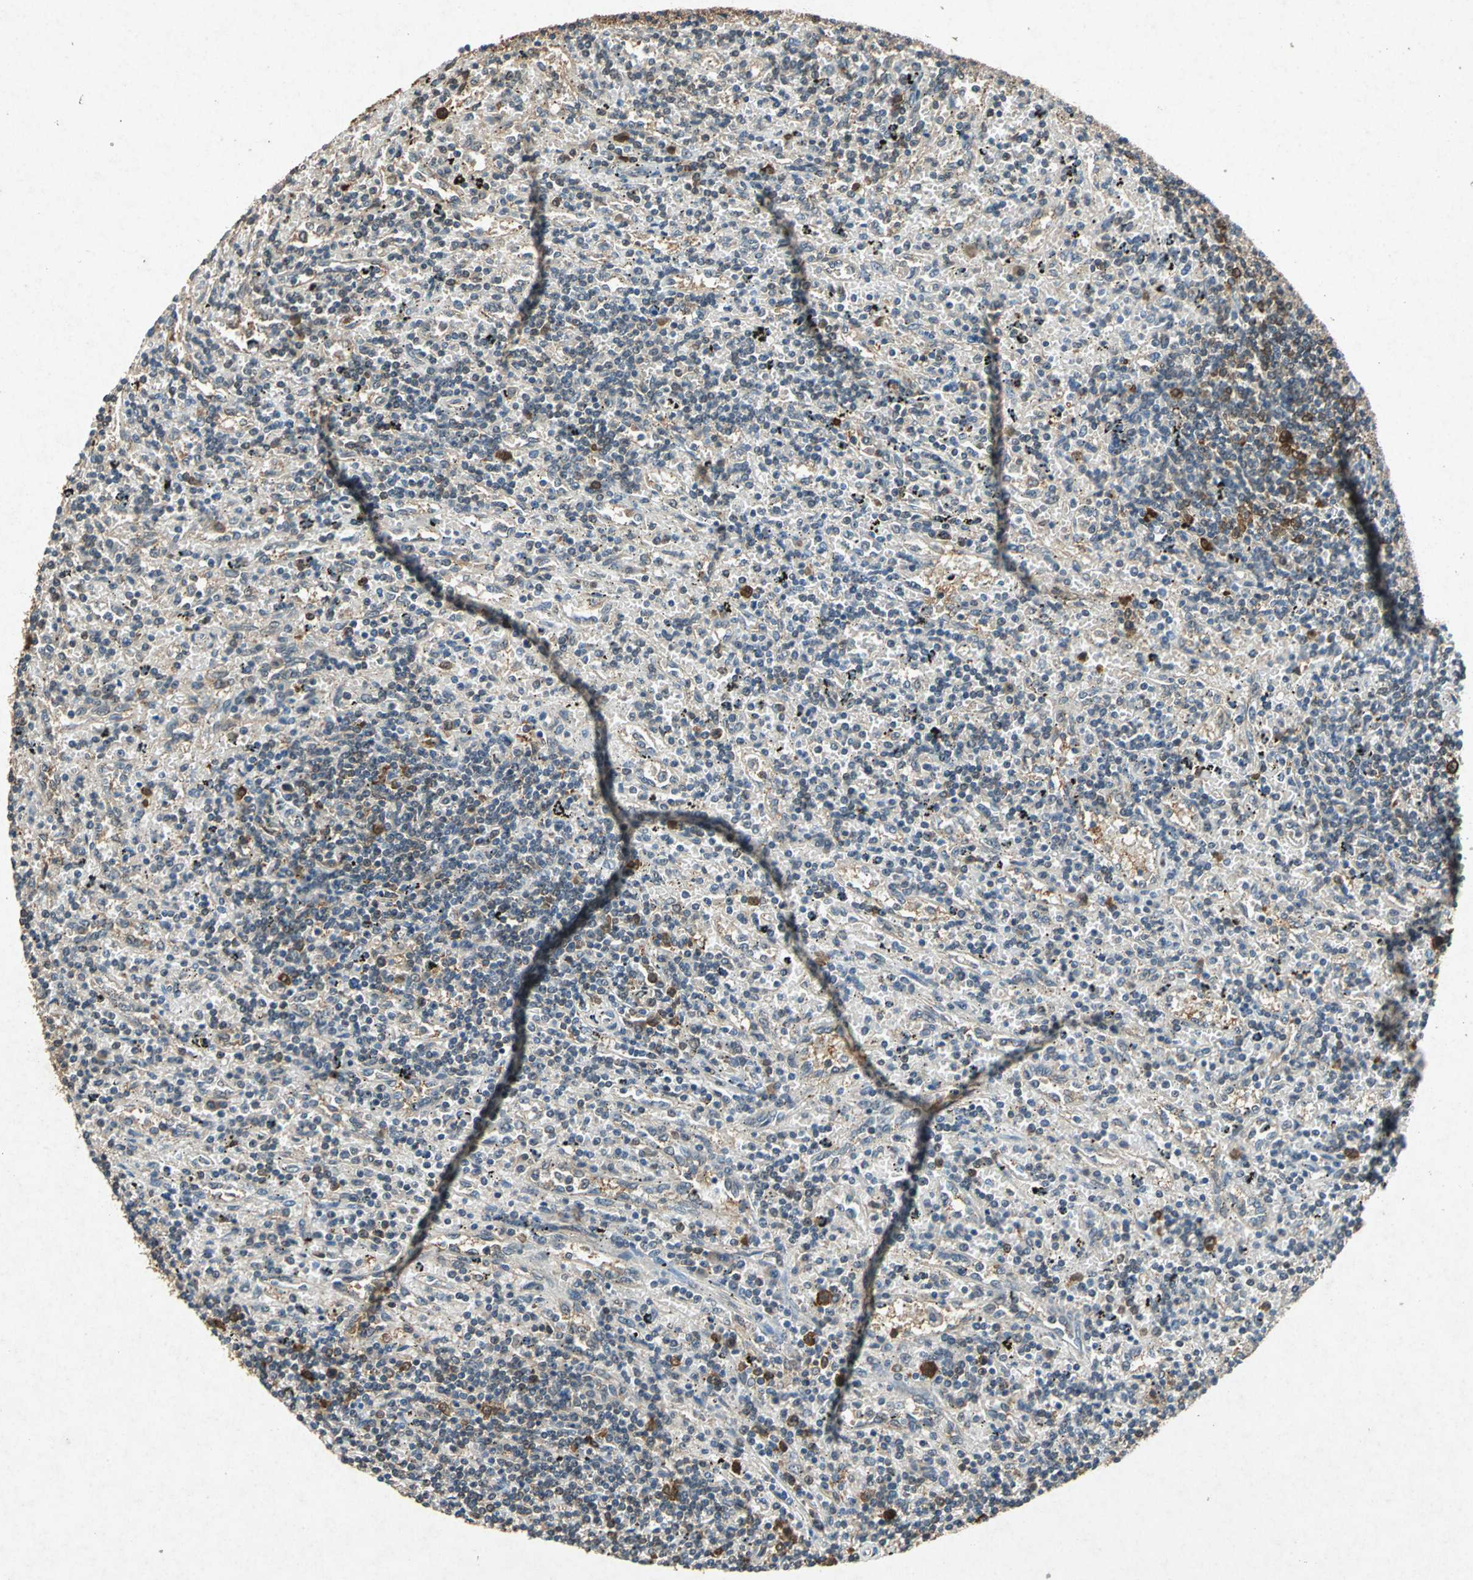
{"staining": {"intensity": "moderate", "quantity": ">75%", "location": "cytoplasmic/membranous"}, "tissue": "lymphoma", "cell_type": "Tumor cells", "image_type": "cancer", "snomed": [{"axis": "morphology", "description": "Malignant lymphoma, non-Hodgkin's type, Low grade"}, {"axis": "topography", "description": "Spleen"}], "caption": "This micrograph shows immunohistochemistry (IHC) staining of human malignant lymphoma, non-Hodgkin's type (low-grade), with medium moderate cytoplasmic/membranous staining in about >75% of tumor cells.", "gene": "HSP90AB1", "patient": {"sex": "male", "age": 76}}